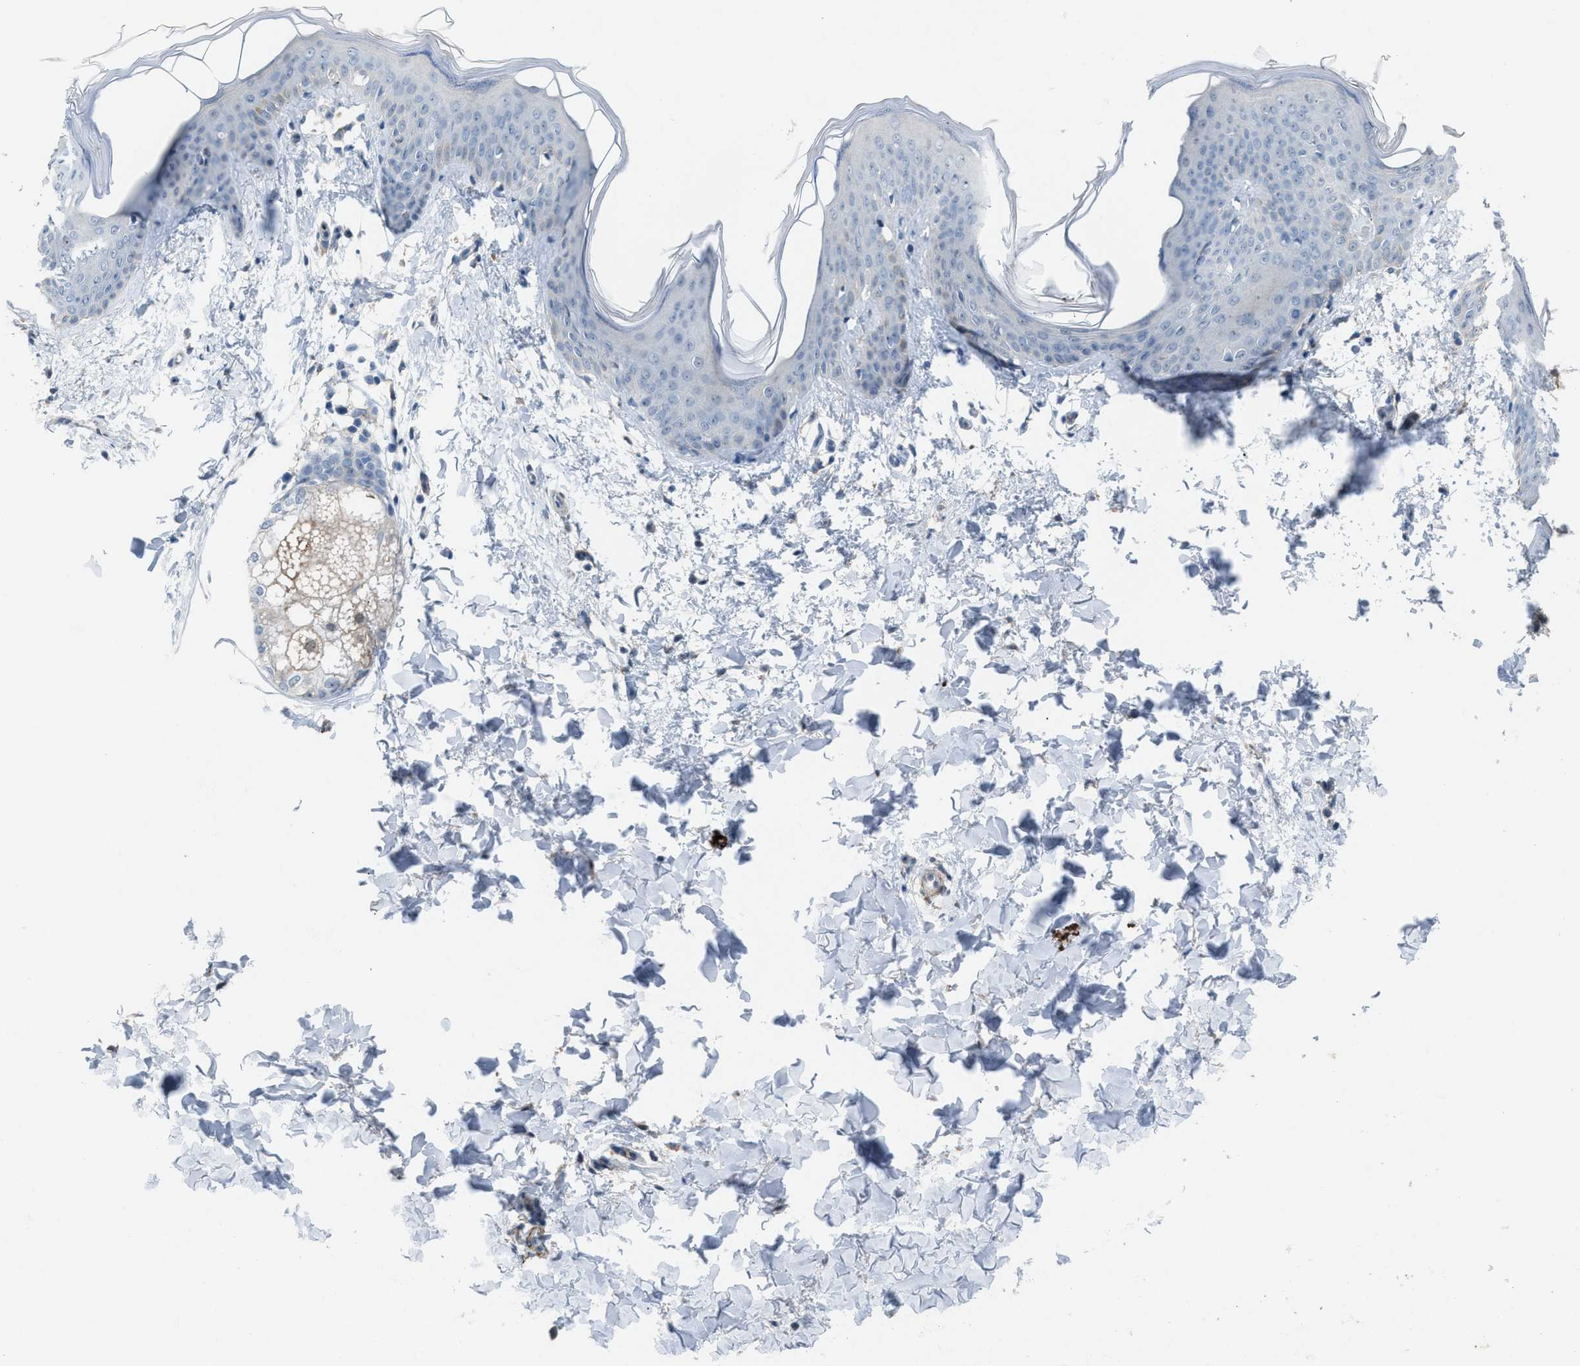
{"staining": {"intensity": "negative", "quantity": "none", "location": "none"}, "tissue": "skin", "cell_type": "Fibroblasts", "image_type": "normal", "snomed": [{"axis": "morphology", "description": "Normal tissue, NOS"}, {"axis": "topography", "description": "Skin"}], "caption": "Immunohistochemistry image of normal human skin stained for a protein (brown), which displays no expression in fibroblasts.", "gene": "NQO2", "patient": {"sex": "female", "age": 17}}